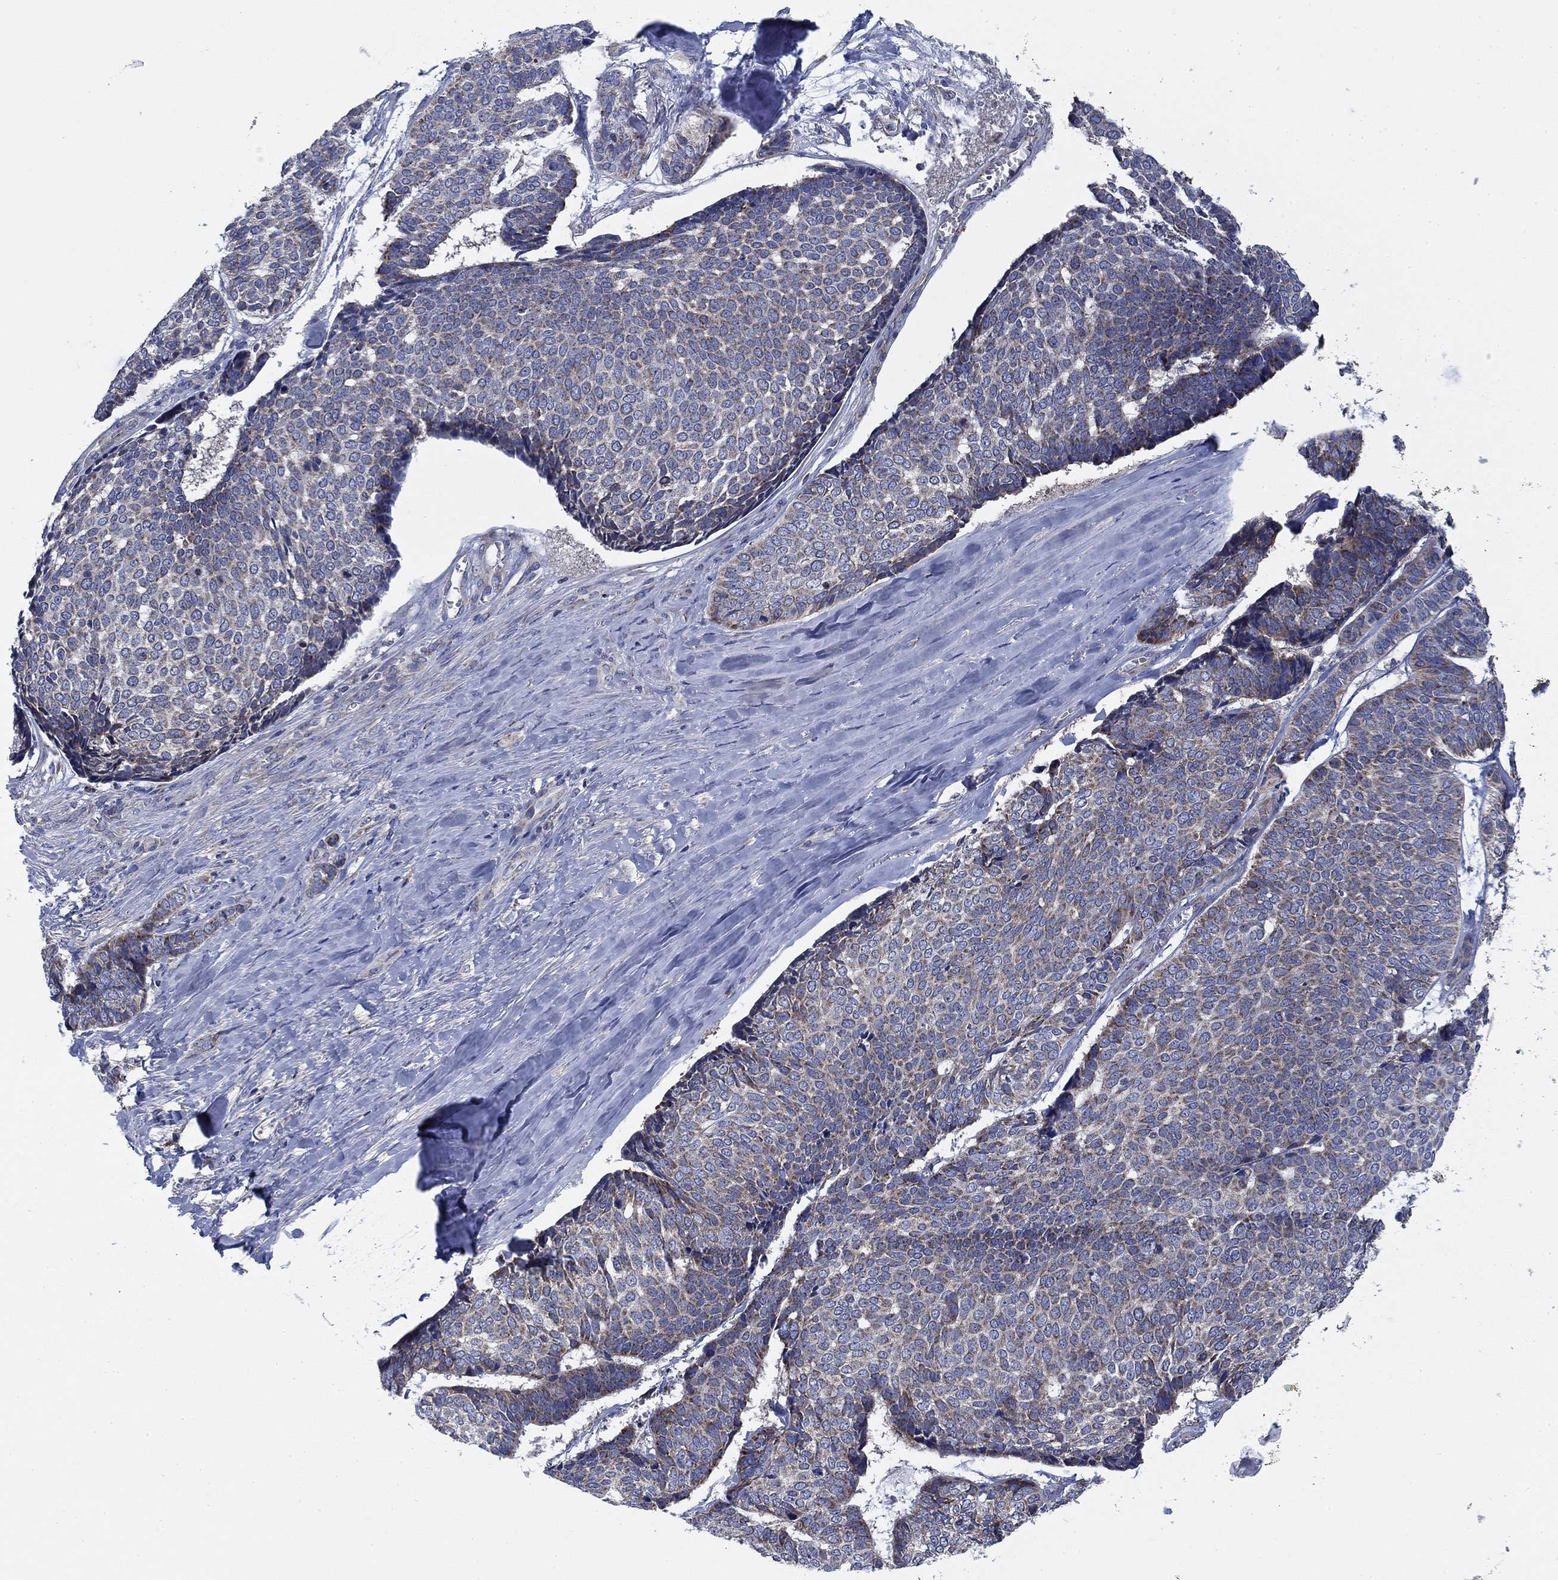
{"staining": {"intensity": "weak", "quantity": "<25%", "location": "cytoplasmic/membranous"}, "tissue": "skin cancer", "cell_type": "Tumor cells", "image_type": "cancer", "snomed": [{"axis": "morphology", "description": "Basal cell carcinoma"}, {"axis": "topography", "description": "Skin"}], "caption": "Micrograph shows no significant protein expression in tumor cells of skin basal cell carcinoma. (DAB (3,3'-diaminobenzidine) immunohistochemistry with hematoxylin counter stain).", "gene": "NACAD", "patient": {"sex": "male", "age": 86}}